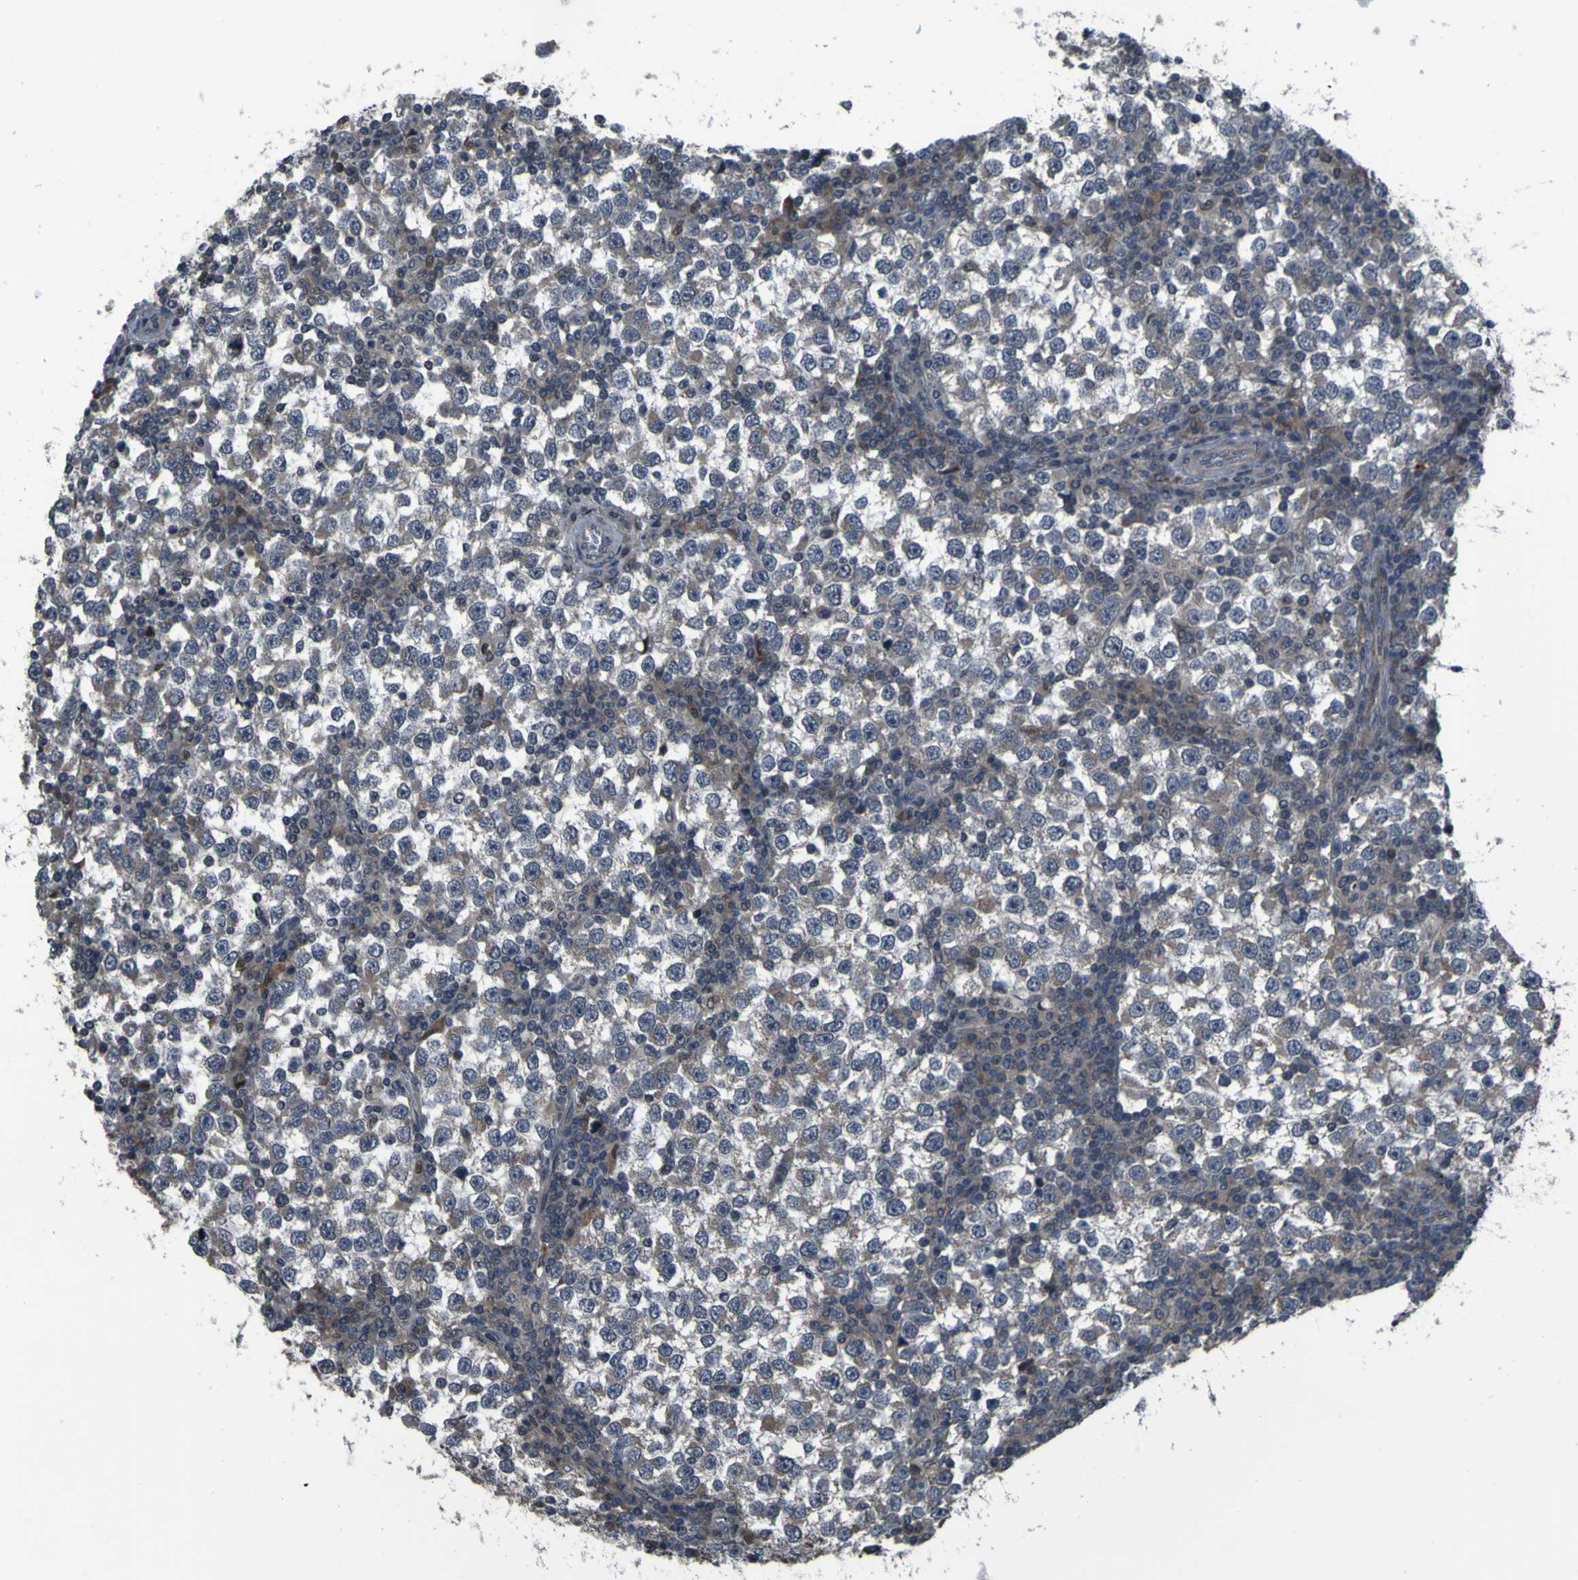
{"staining": {"intensity": "weak", "quantity": "25%-75%", "location": "cytoplasmic/membranous"}, "tissue": "testis cancer", "cell_type": "Tumor cells", "image_type": "cancer", "snomed": [{"axis": "morphology", "description": "Seminoma, NOS"}, {"axis": "topography", "description": "Testis"}], "caption": "The histopathology image shows staining of seminoma (testis), revealing weak cytoplasmic/membranous protein expression (brown color) within tumor cells.", "gene": "OSTM1", "patient": {"sex": "male", "age": 65}}